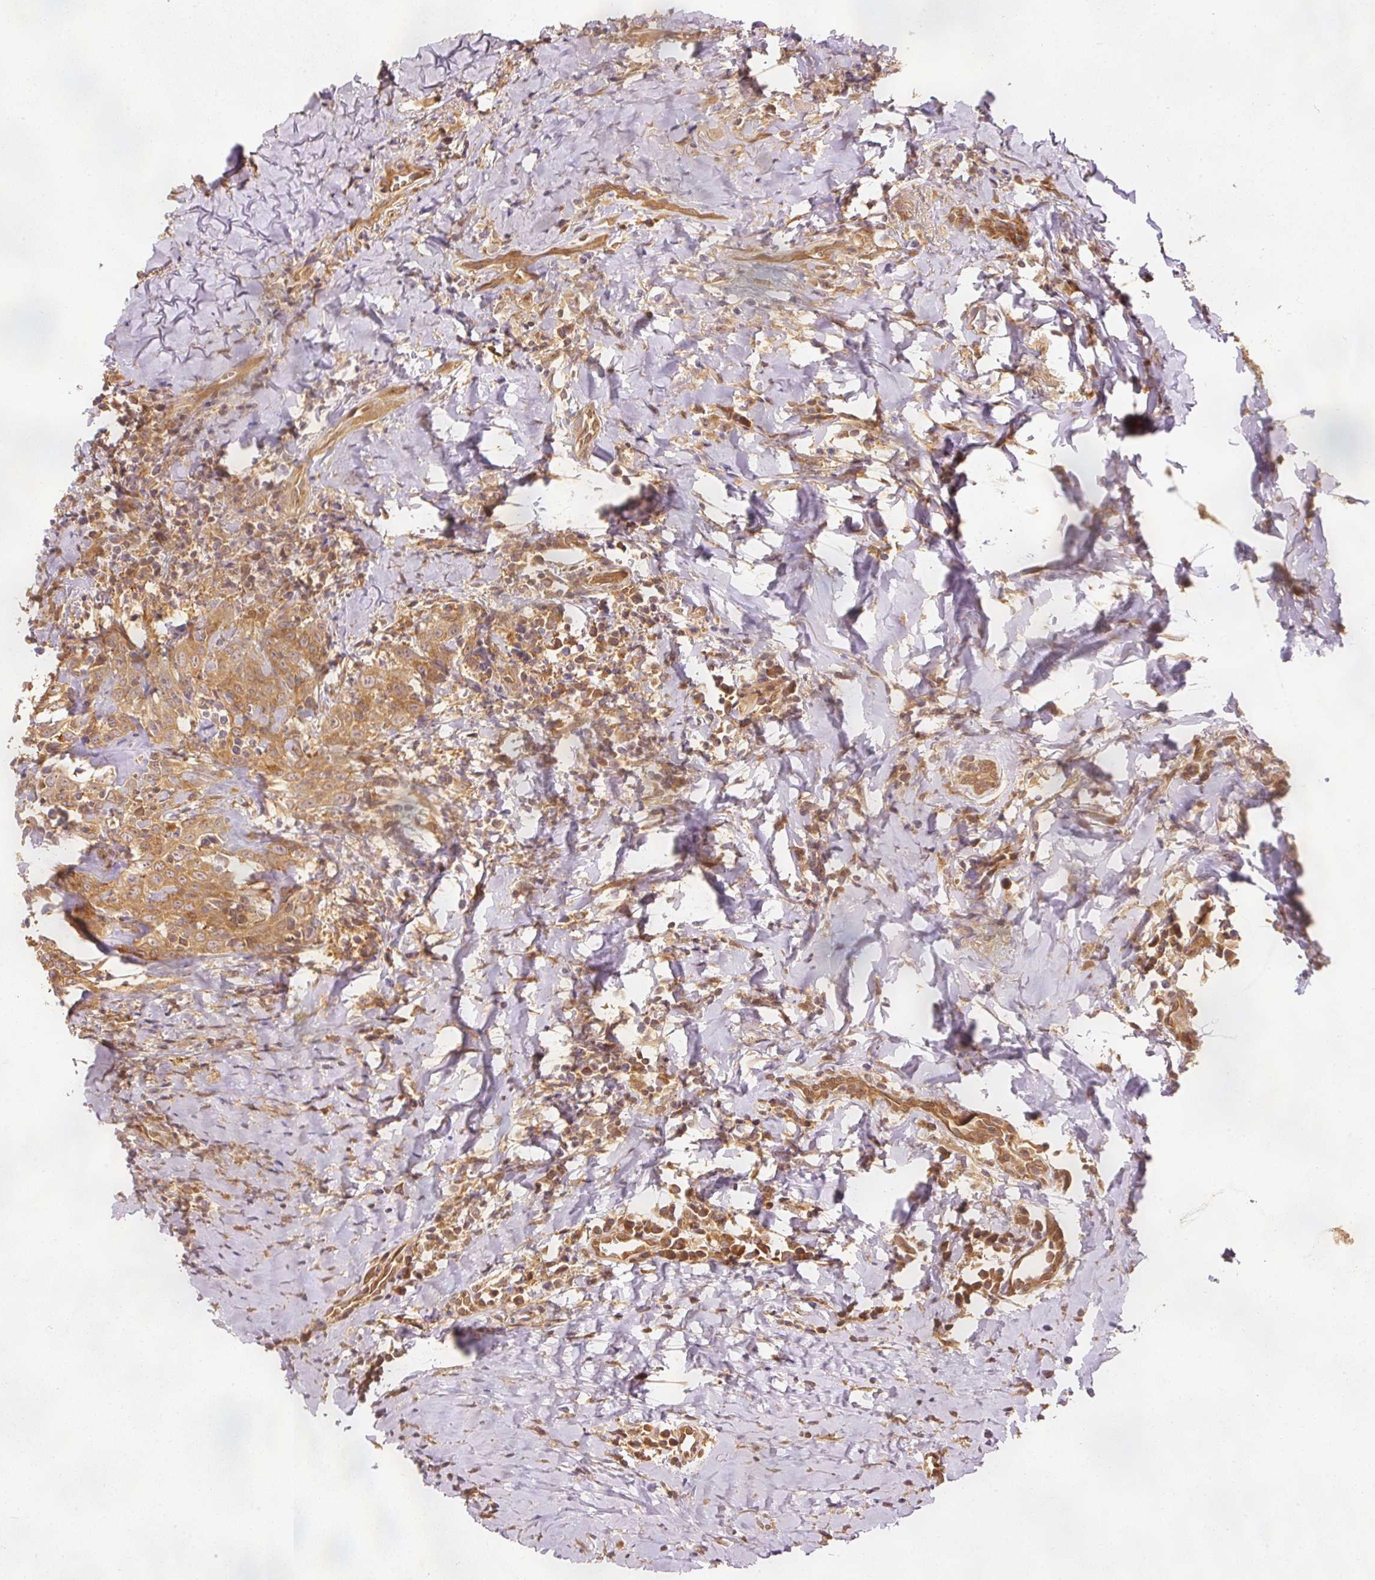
{"staining": {"intensity": "moderate", "quantity": ">75%", "location": "cytoplasmic/membranous"}, "tissue": "head and neck cancer", "cell_type": "Tumor cells", "image_type": "cancer", "snomed": [{"axis": "morphology", "description": "Squamous cell carcinoma, NOS"}, {"axis": "topography", "description": "Head-Neck"}], "caption": "Tumor cells show medium levels of moderate cytoplasmic/membranous expression in approximately >75% of cells in human head and neck cancer.", "gene": "EIF3B", "patient": {"sex": "female", "age": 70}}